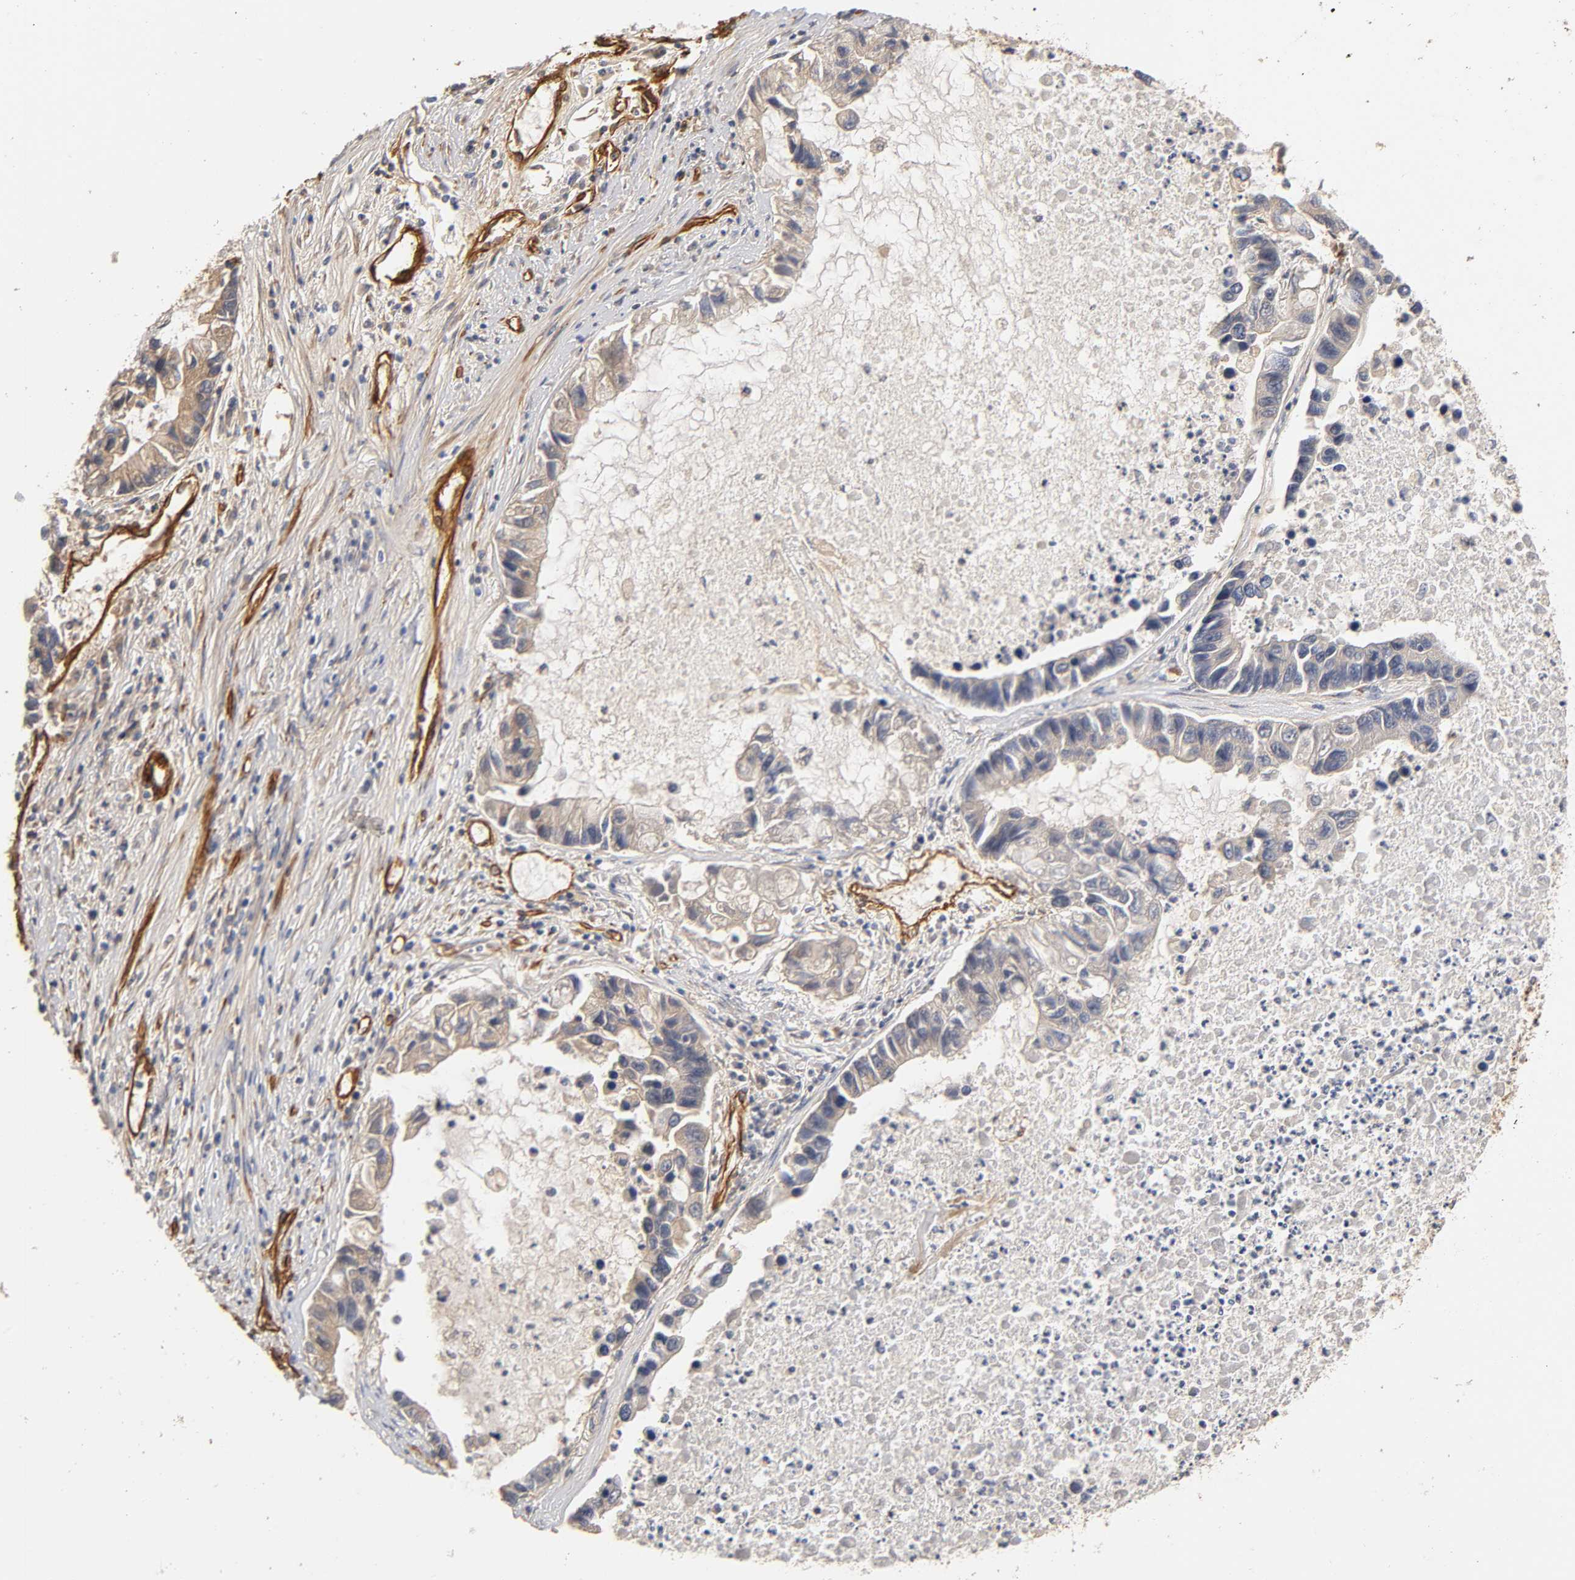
{"staining": {"intensity": "weak", "quantity": "25%-75%", "location": "cytoplasmic/membranous"}, "tissue": "lung cancer", "cell_type": "Tumor cells", "image_type": "cancer", "snomed": [{"axis": "morphology", "description": "Adenocarcinoma, NOS"}, {"axis": "topography", "description": "Lung"}], "caption": "Tumor cells display low levels of weak cytoplasmic/membranous positivity in about 25%-75% of cells in human lung cancer (adenocarcinoma). (DAB (3,3'-diaminobenzidine) IHC with brightfield microscopy, high magnification).", "gene": "LAMB1", "patient": {"sex": "female", "age": 51}}